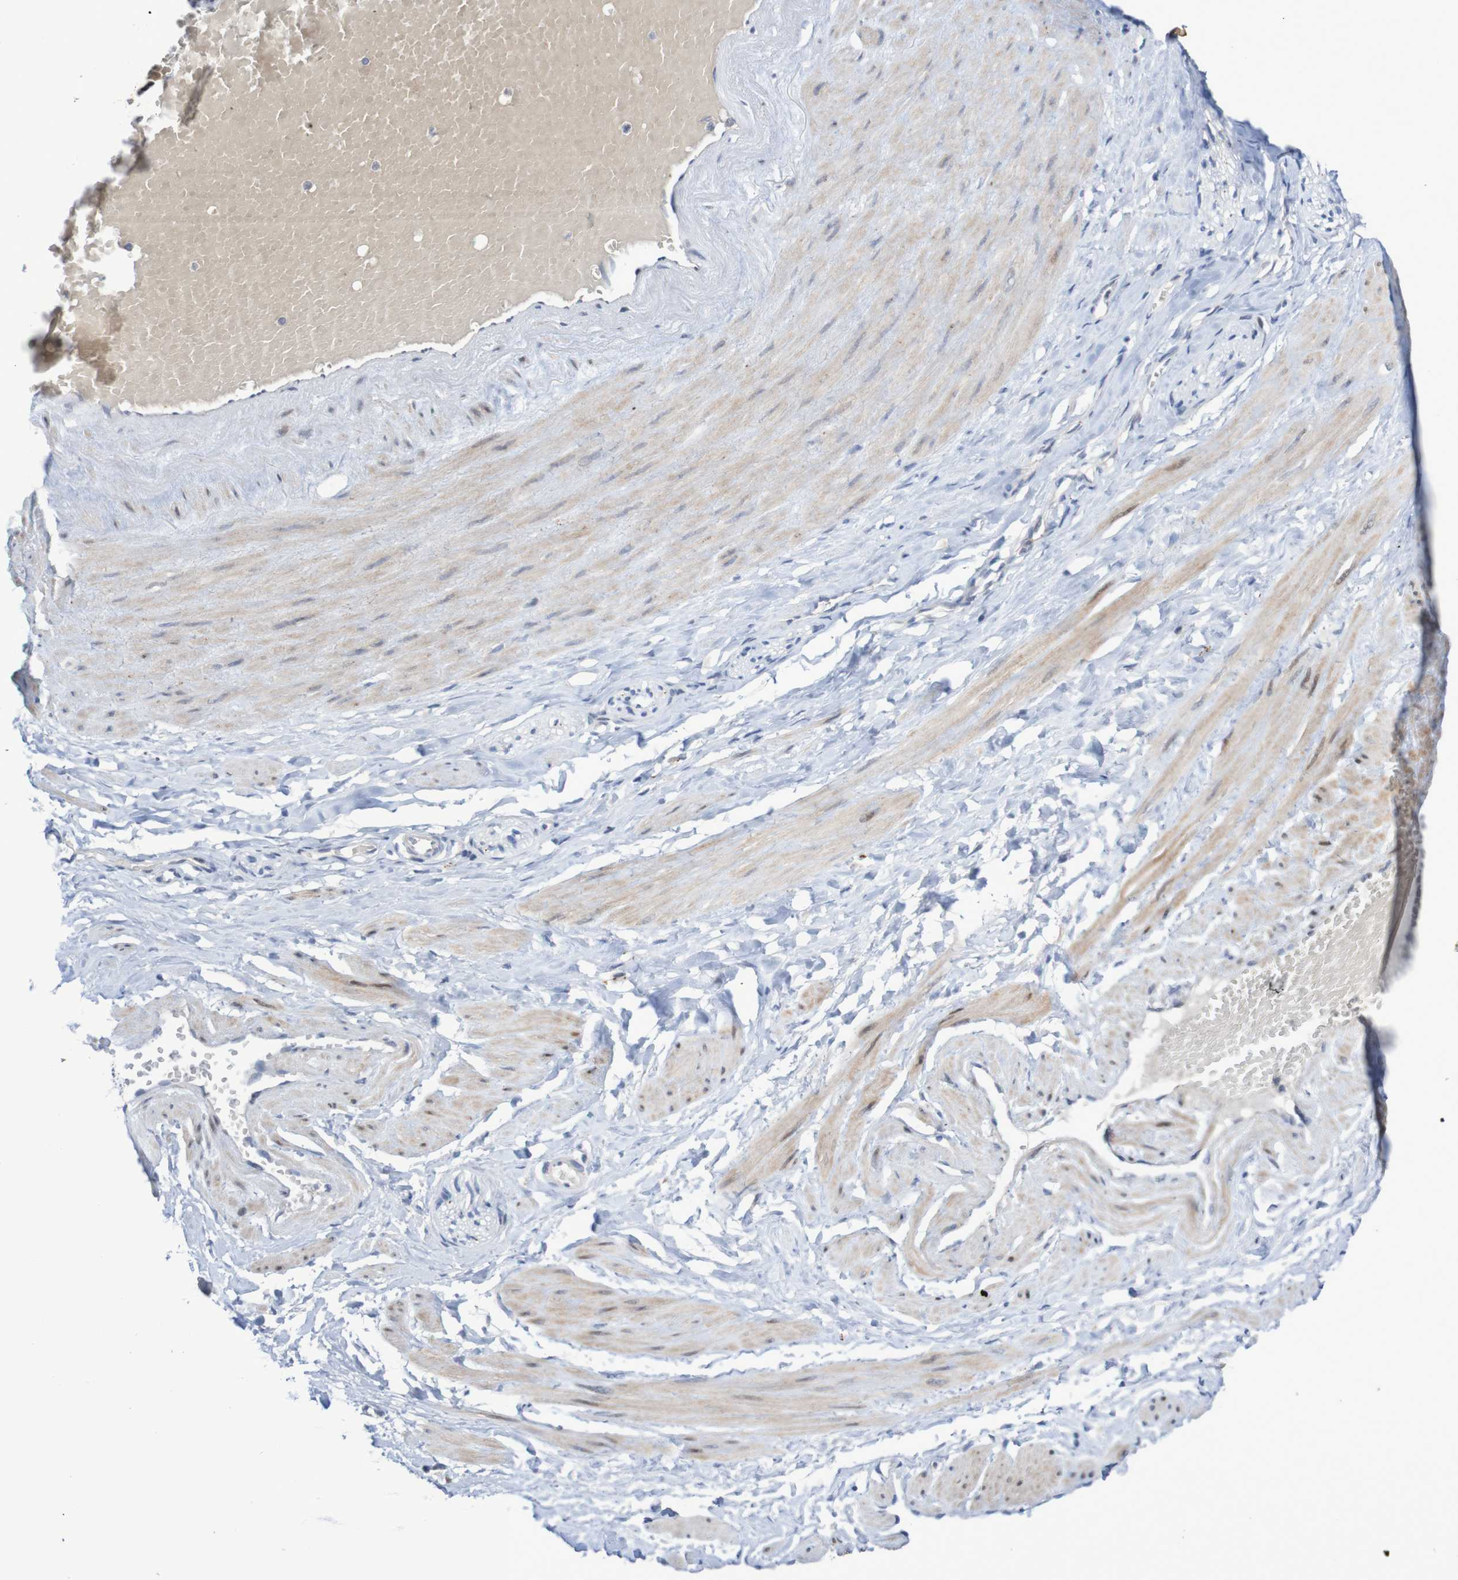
{"staining": {"intensity": "moderate", "quantity": "<25%", "location": "cytoplasmic/membranous"}, "tissue": "adipose tissue", "cell_type": "Adipocytes", "image_type": "normal", "snomed": [{"axis": "morphology", "description": "Normal tissue, NOS"}, {"axis": "topography", "description": "Soft tissue"}, {"axis": "topography", "description": "Vascular tissue"}], "caption": "High-power microscopy captured an immunohistochemistry (IHC) image of normal adipose tissue, revealing moderate cytoplasmic/membranous expression in about <25% of adipocytes.", "gene": "FBP1", "patient": {"sex": "female", "age": 35}}